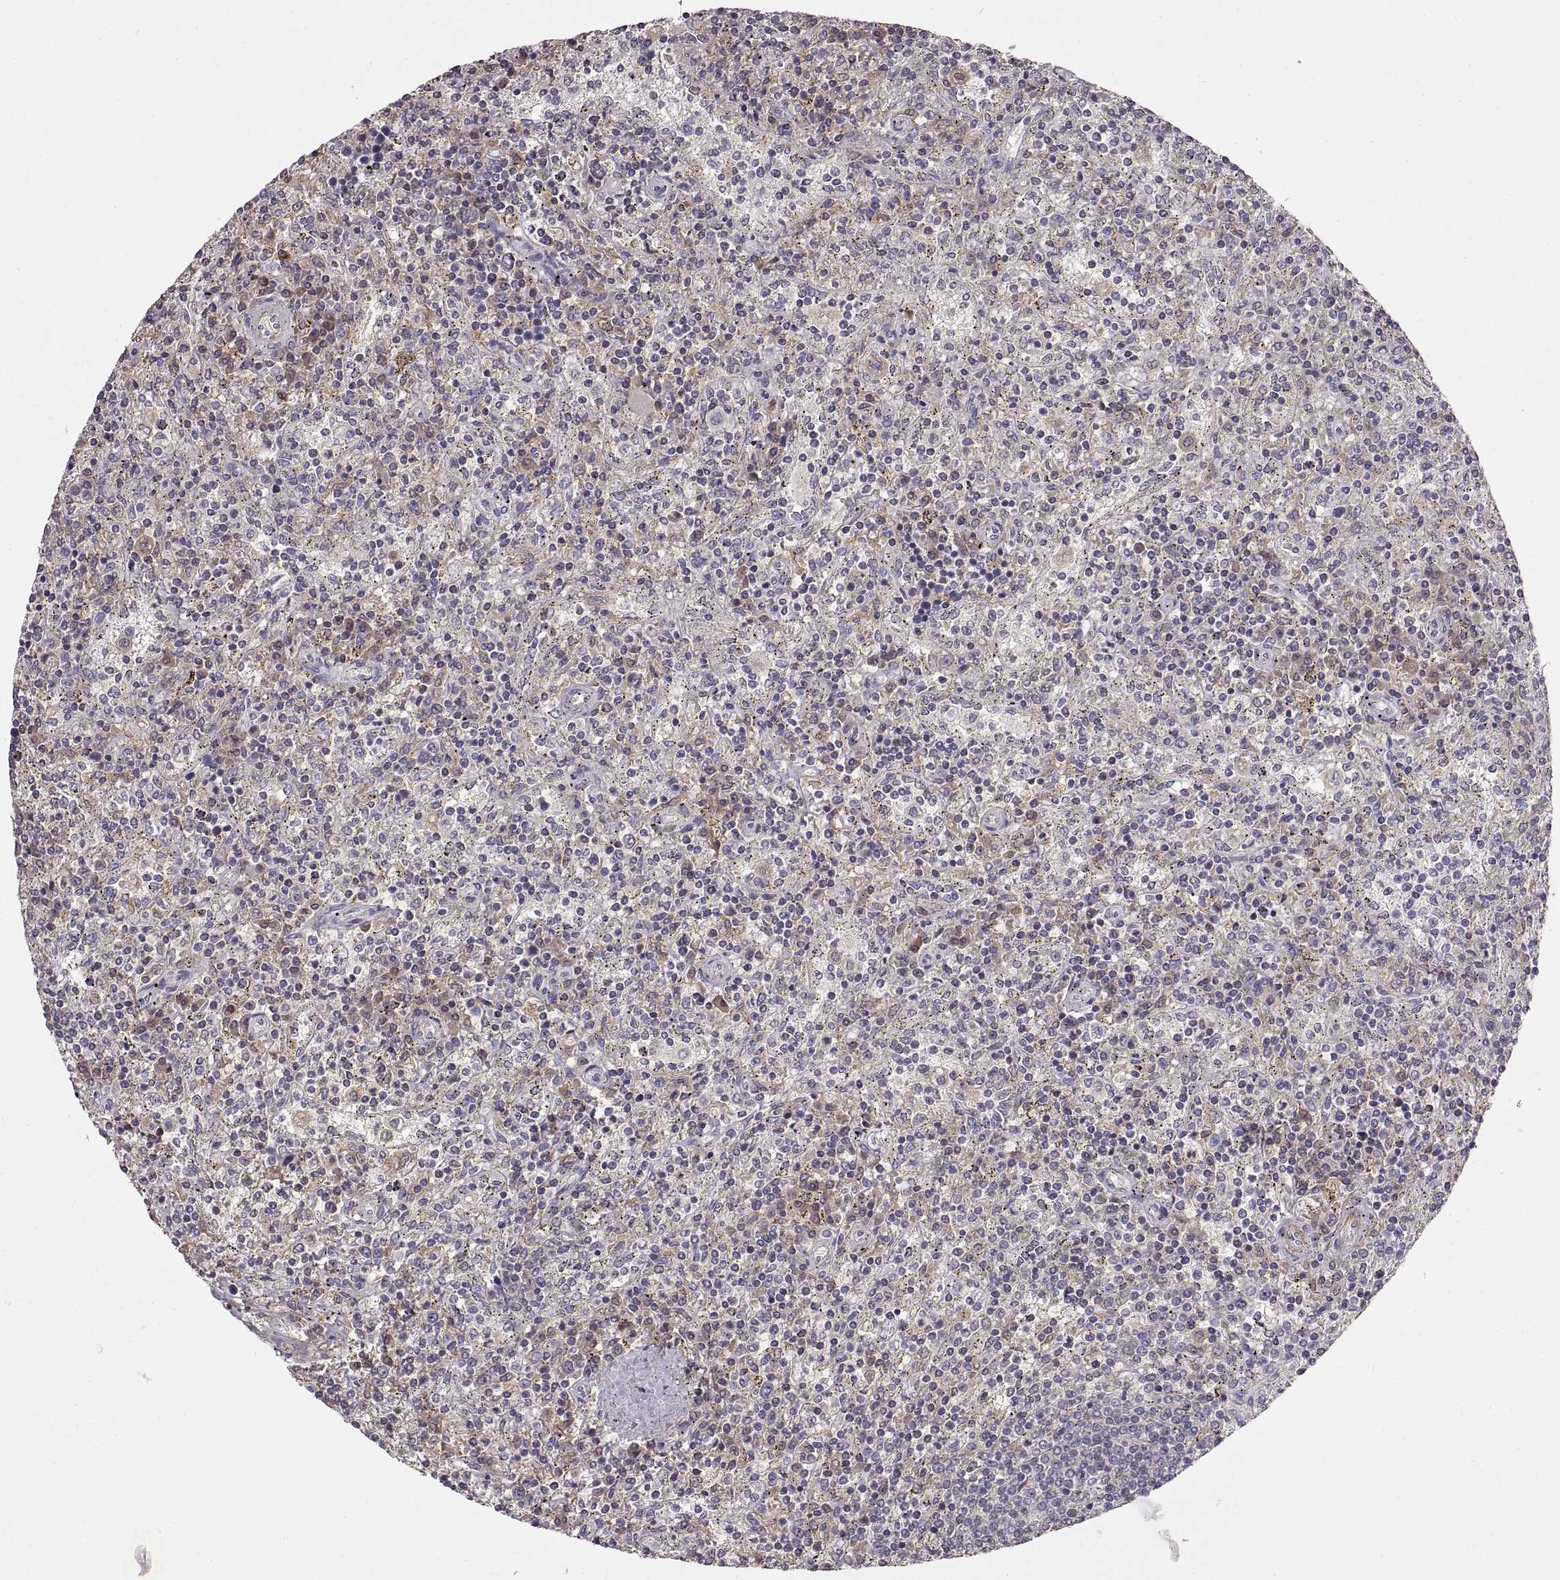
{"staining": {"intensity": "negative", "quantity": "none", "location": "none"}, "tissue": "lymphoma", "cell_type": "Tumor cells", "image_type": "cancer", "snomed": [{"axis": "morphology", "description": "Malignant lymphoma, non-Hodgkin's type, Low grade"}, {"axis": "topography", "description": "Spleen"}], "caption": "This is an immunohistochemistry (IHC) image of human malignant lymphoma, non-Hodgkin's type (low-grade). There is no staining in tumor cells.", "gene": "ADAM11", "patient": {"sex": "male", "age": 62}}